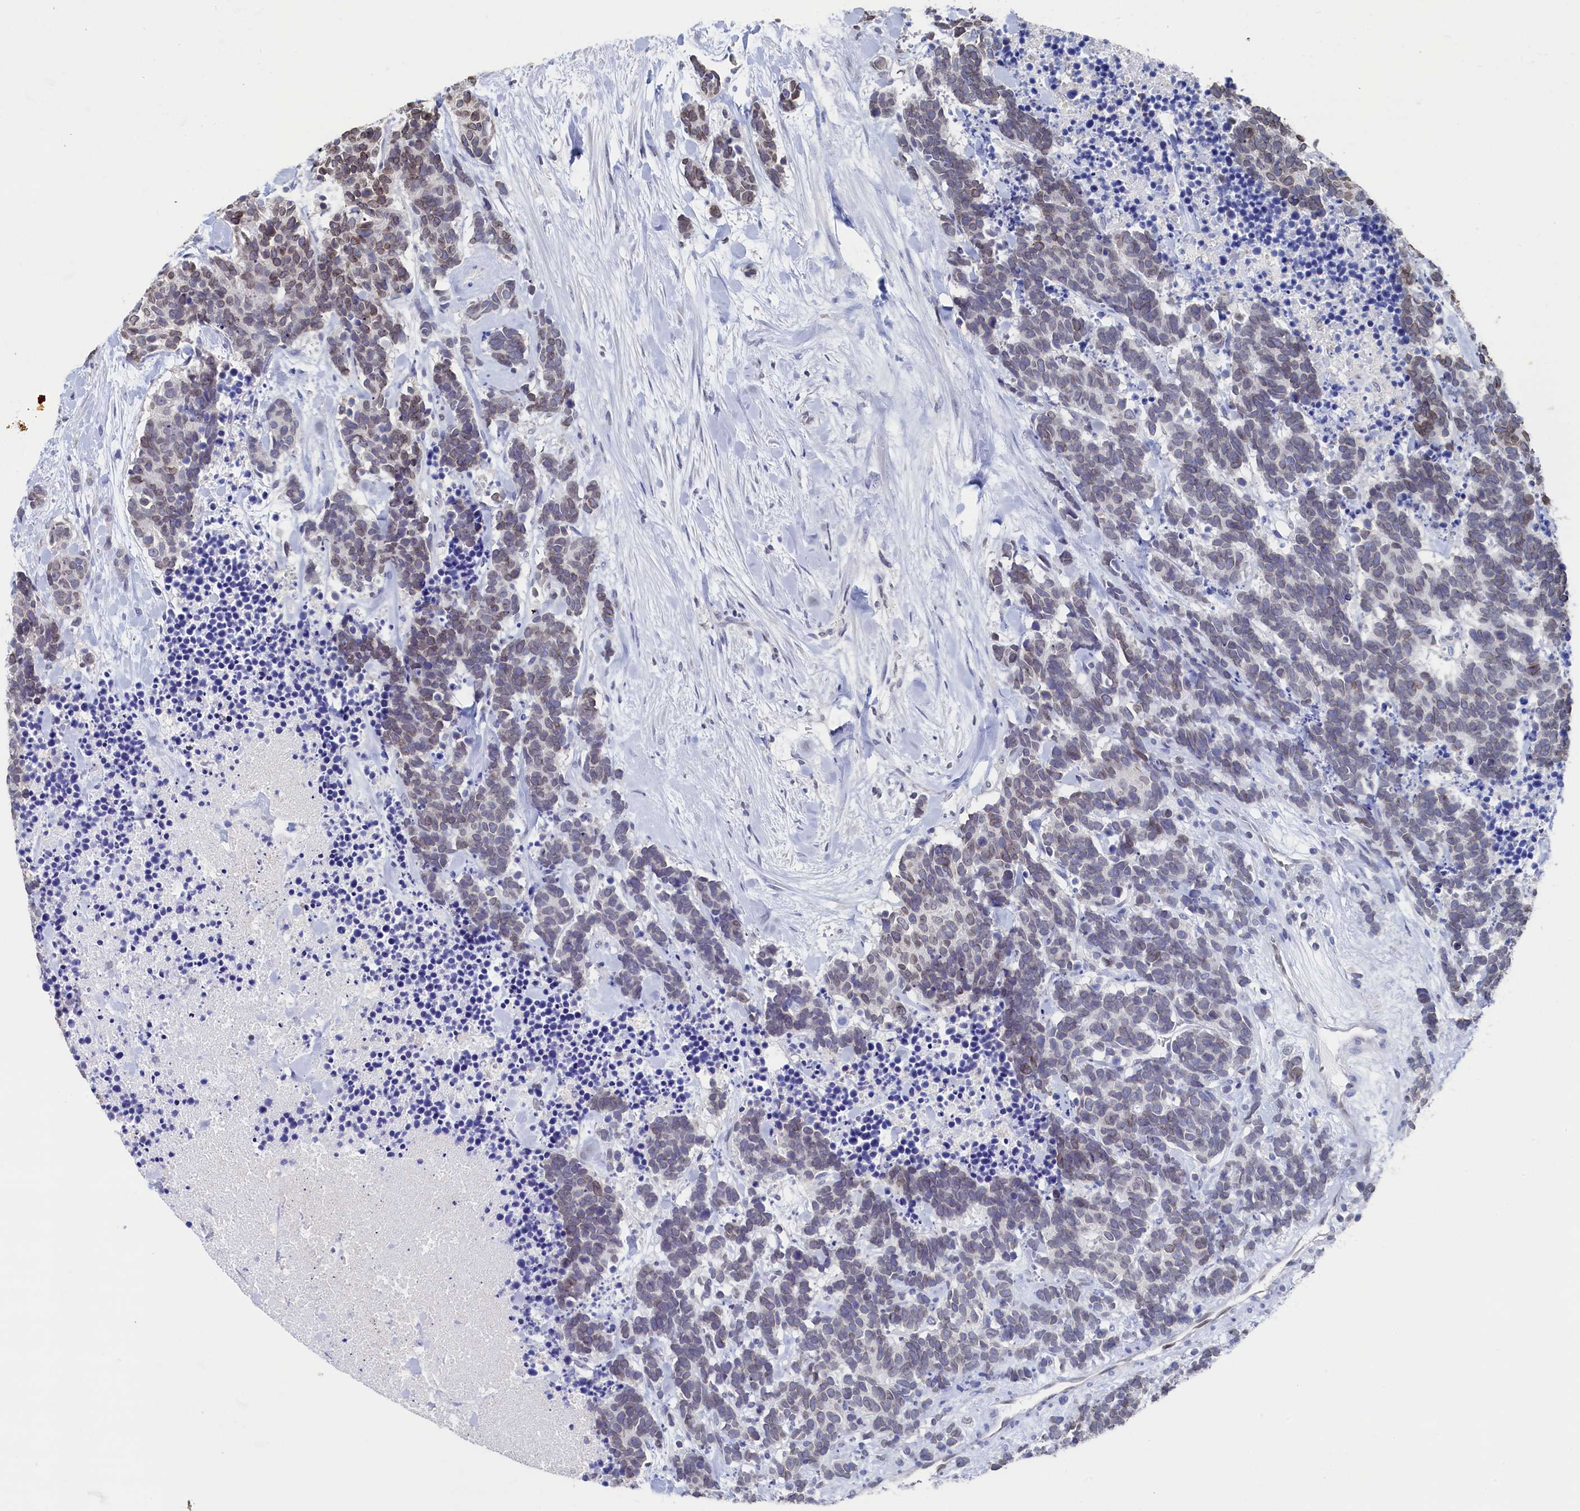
{"staining": {"intensity": "weak", "quantity": "25%-75%", "location": "nuclear"}, "tissue": "carcinoid", "cell_type": "Tumor cells", "image_type": "cancer", "snomed": [{"axis": "morphology", "description": "Carcinoma, NOS"}, {"axis": "morphology", "description": "Carcinoid, malignant, NOS"}, {"axis": "topography", "description": "Prostate"}], "caption": "The immunohistochemical stain highlights weak nuclear staining in tumor cells of carcinoma tissue. (Brightfield microscopy of DAB IHC at high magnification).", "gene": "C11orf54", "patient": {"sex": "male", "age": 57}}